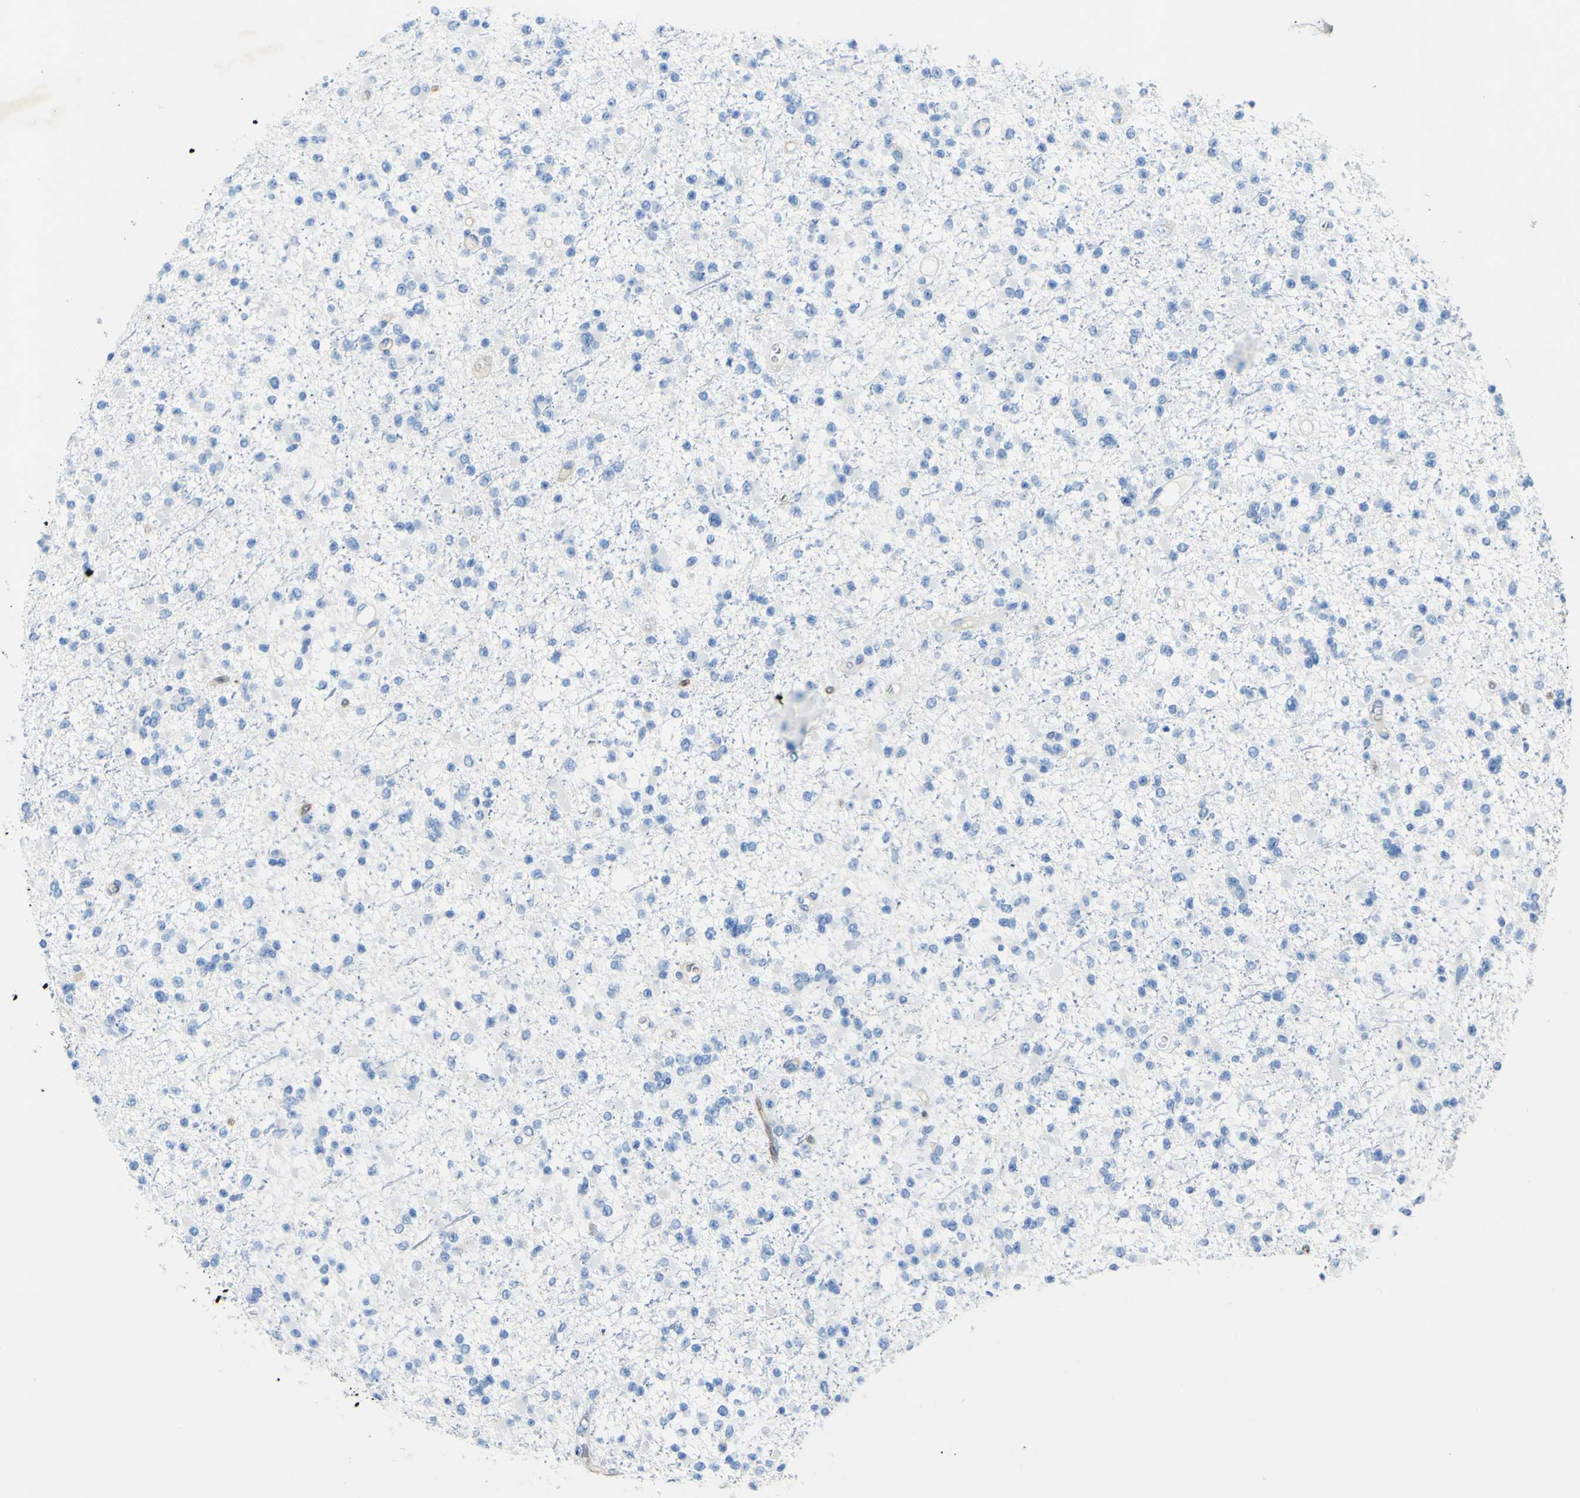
{"staining": {"intensity": "negative", "quantity": "none", "location": "none"}, "tissue": "glioma", "cell_type": "Tumor cells", "image_type": "cancer", "snomed": [{"axis": "morphology", "description": "Glioma, malignant, Low grade"}, {"axis": "topography", "description": "Brain"}], "caption": "IHC of human low-grade glioma (malignant) demonstrates no expression in tumor cells. (DAB immunohistochemistry (IHC) visualized using brightfield microscopy, high magnification).", "gene": "CD93", "patient": {"sex": "female", "age": 22}}